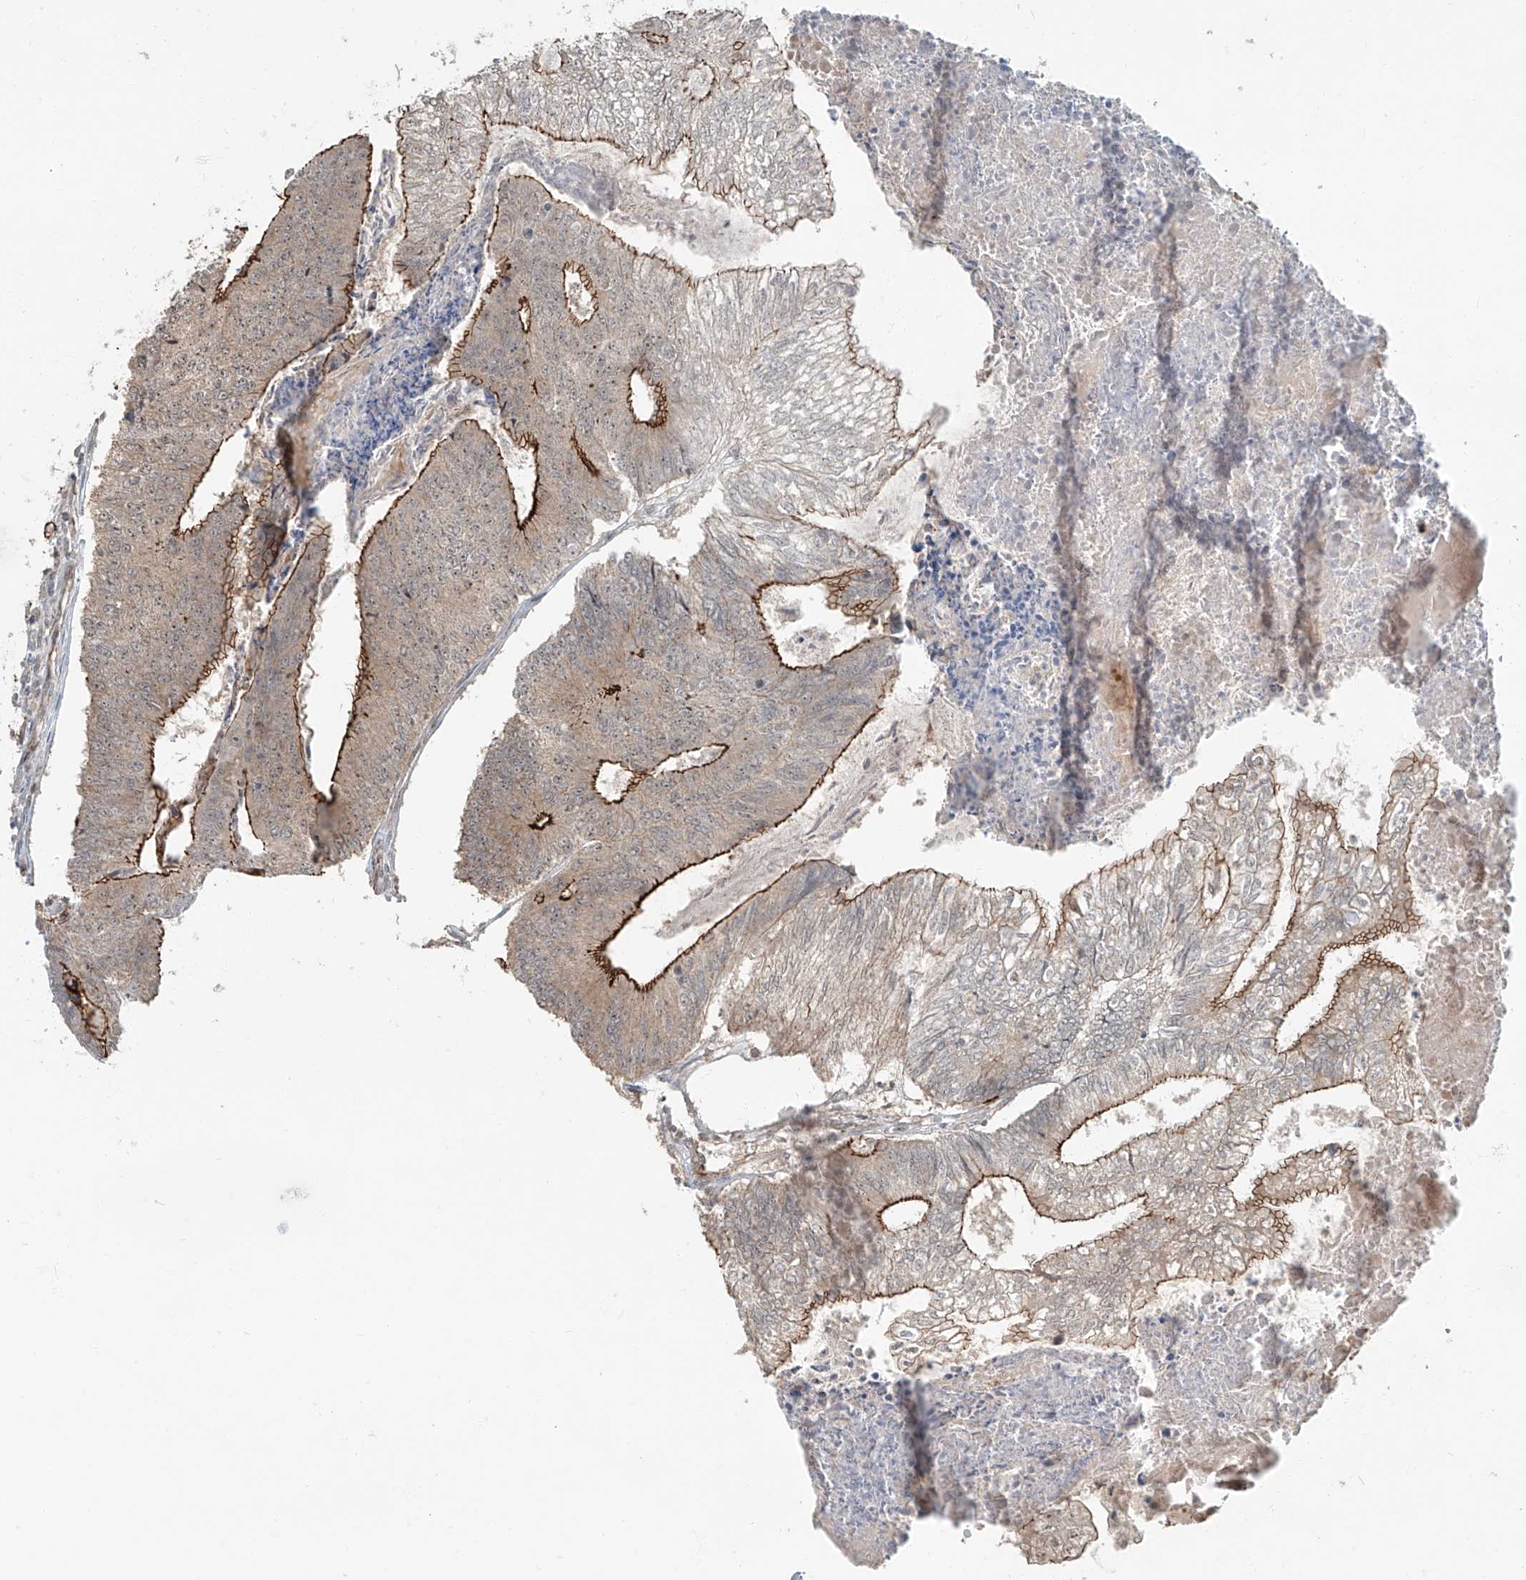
{"staining": {"intensity": "strong", "quantity": "25%-75%", "location": "cytoplasmic/membranous"}, "tissue": "colorectal cancer", "cell_type": "Tumor cells", "image_type": "cancer", "snomed": [{"axis": "morphology", "description": "Adenocarcinoma, NOS"}, {"axis": "topography", "description": "Colon"}], "caption": "Adenocarcinoma (colorectal) tissue reveals strong cytoplasmic/membranous positivity in approximately 25%-75% of tumor cells, visualized by immunohistochemistry. Immunohistochemistry stains the protein in brown and the nuclei are stained blue.", "gene": "ZNF16", "patient": {"sex": "female", "age": 67}}